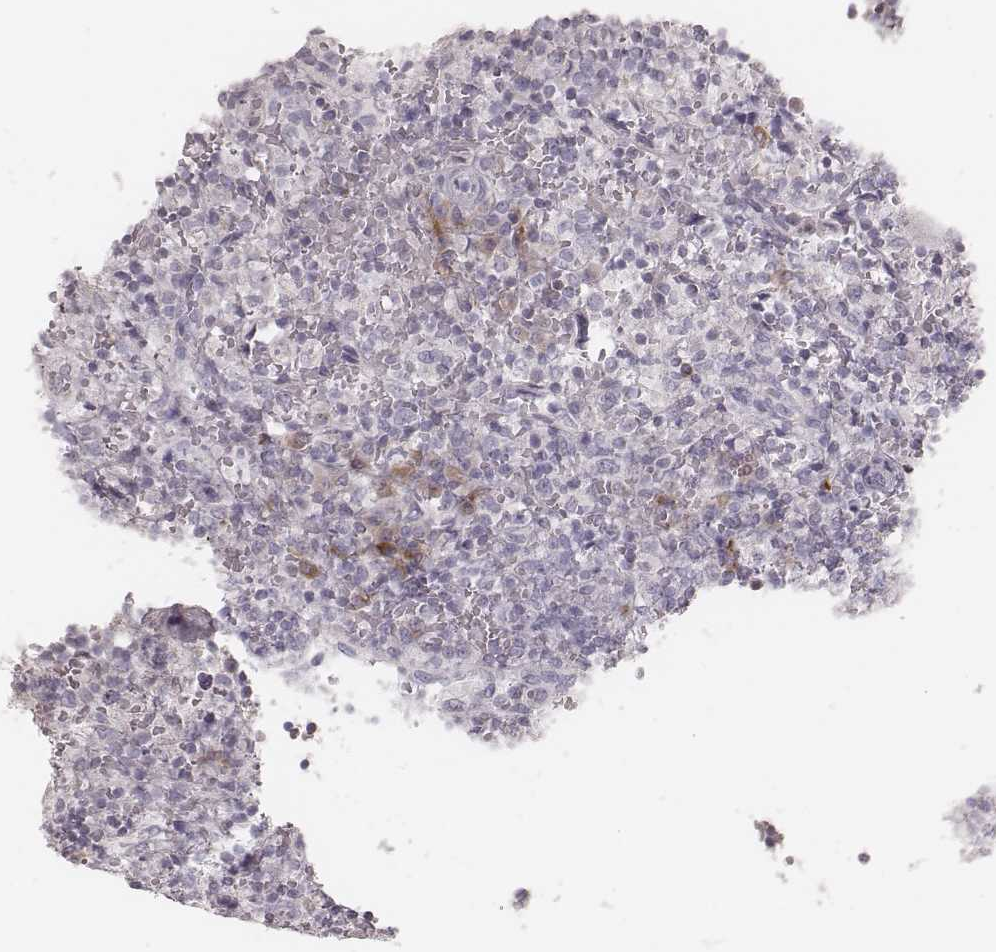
{"staining": {"intensity": "negative", "quantity": "none", "location": "none"}, "tissue": "lymphoma", "cell_type": "Tumor cells", "image_type": "cancer", "snomed": [{"axis": "morphology", "description": "Malignant lymphoma, non-Hodgkin's type, Low grade"}, {"axis": "topography", "description": "Spleen"}], "caption": "An image of human lymphoma is negative for staining in tumor cells. (Immunohistochemistry (ihc), brightfield microscopy, high magnification).", "gene": "KIF5C", "patient": {"sex": "male", "age": 62}}